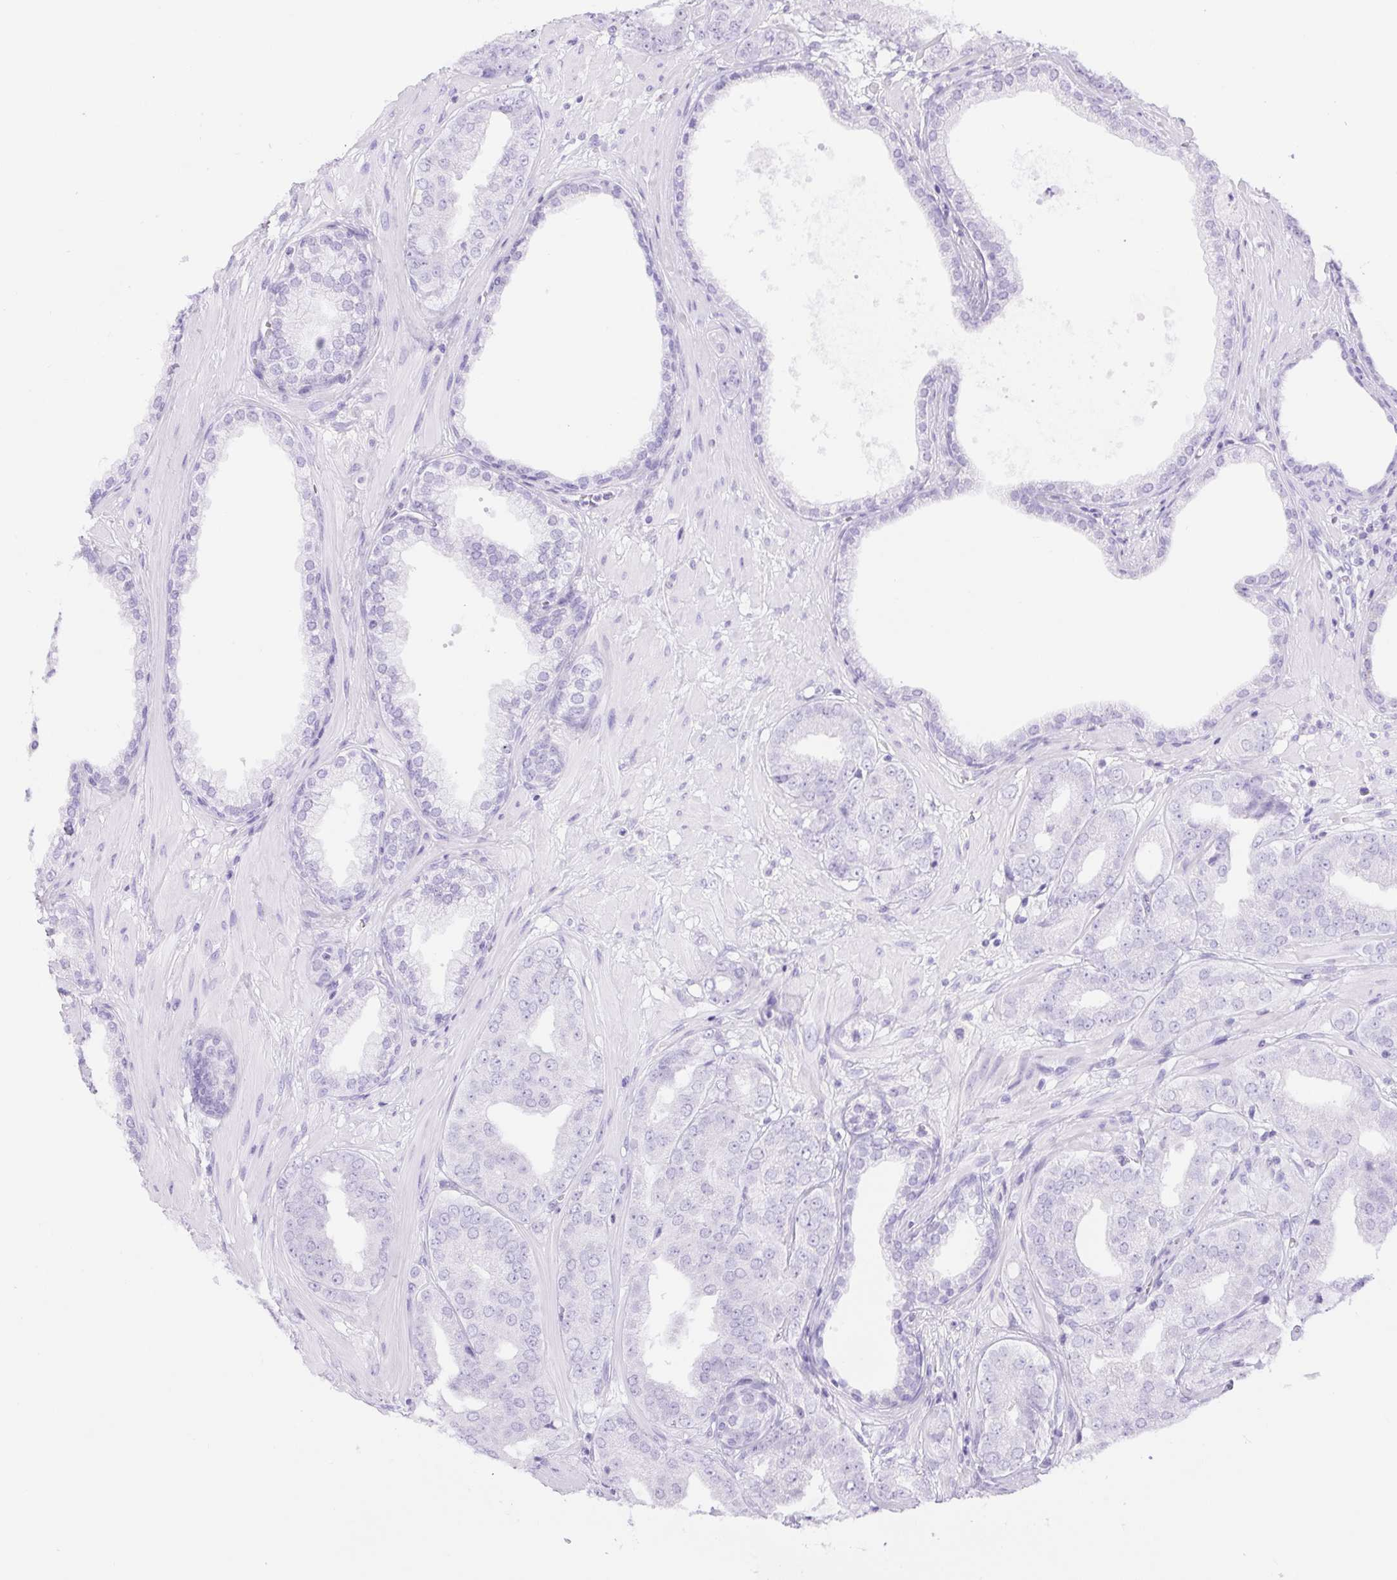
{"staining": {"intensity": "negative", "quantity": "none", "location": "none"}, "tissue": "prostate cancer", "cell_type": "Tumor cells", "image_type": "cancer", "snomed": [{"axis": "morphology", "description": "Adenocarcinoma, Low grade"}, {"axis": "topography", "description": "Prostate"}], "caption": "An immunohistochemistry micrograph of adenocarcinoma (low-grade) (prostate) is shown. There is no staining in tumor cells of adenocarcinoma (low-grade) (prostate).", "gene": "ERP27", "patient": {"sex": "male", "age": 60}}